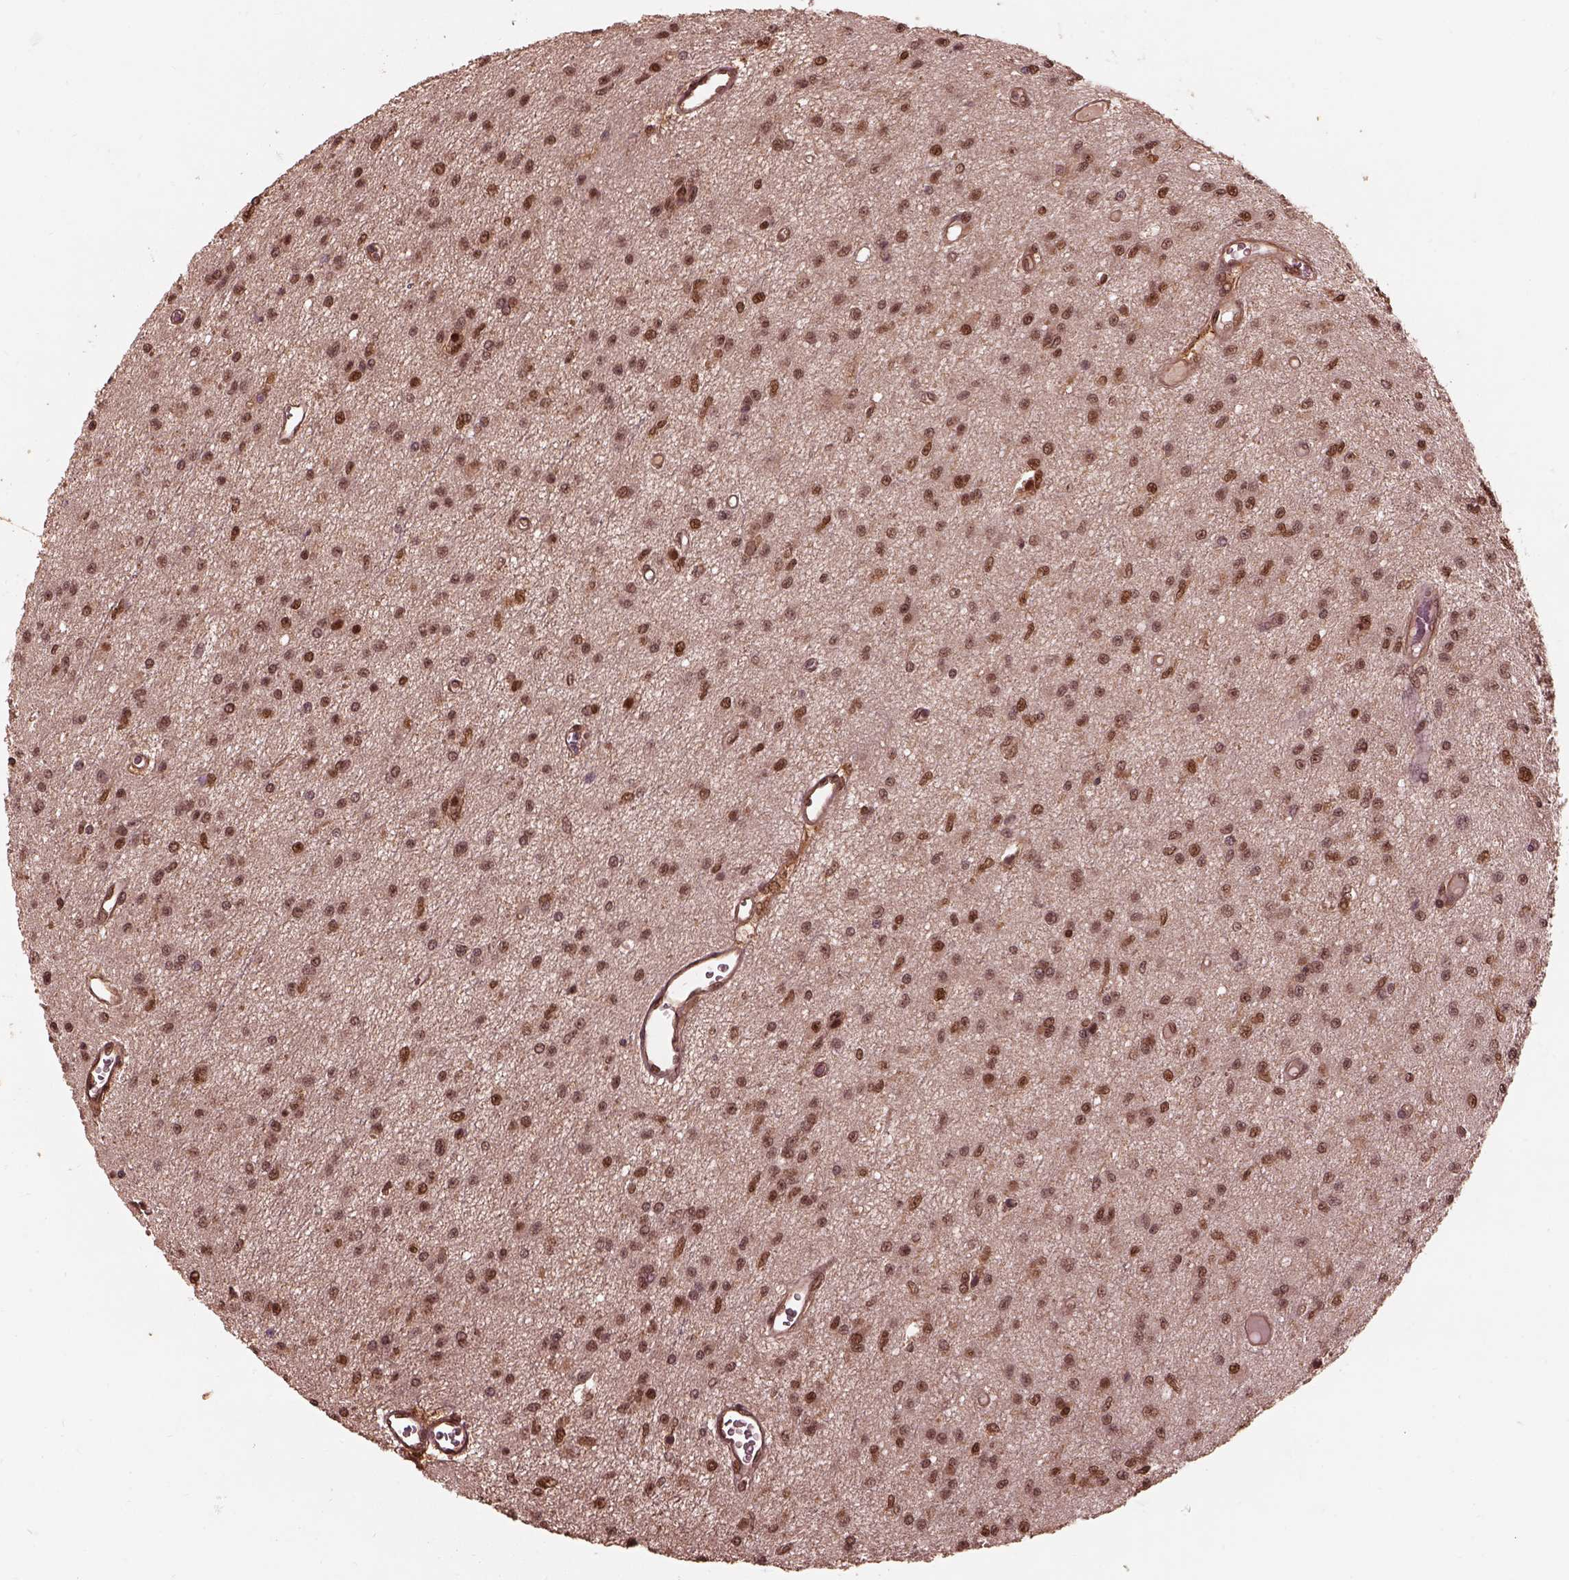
{"staining": {"intensity": "moderate", "quantity": ">75%", "location": "nuclear"}, "tissue": "glioma", "cell_type": "Tumor cells", "image_type": "cancer", "snomed": [{"axis": "morphology", "description": "Glioma, malignant, Low grade"}, {"axis": "topography", "description": "Brain"}], "caption": "IHC of human low-grade glioma (malignant) reveals medium levels of moderate nuclear expression in approximately >75% of tumor cells. Immunohistochemistry stains the protein of interest in brown and the nuclei are stained blue.", "gene": "PSMC5", "patient": {"sex": "female", "age": 45}}